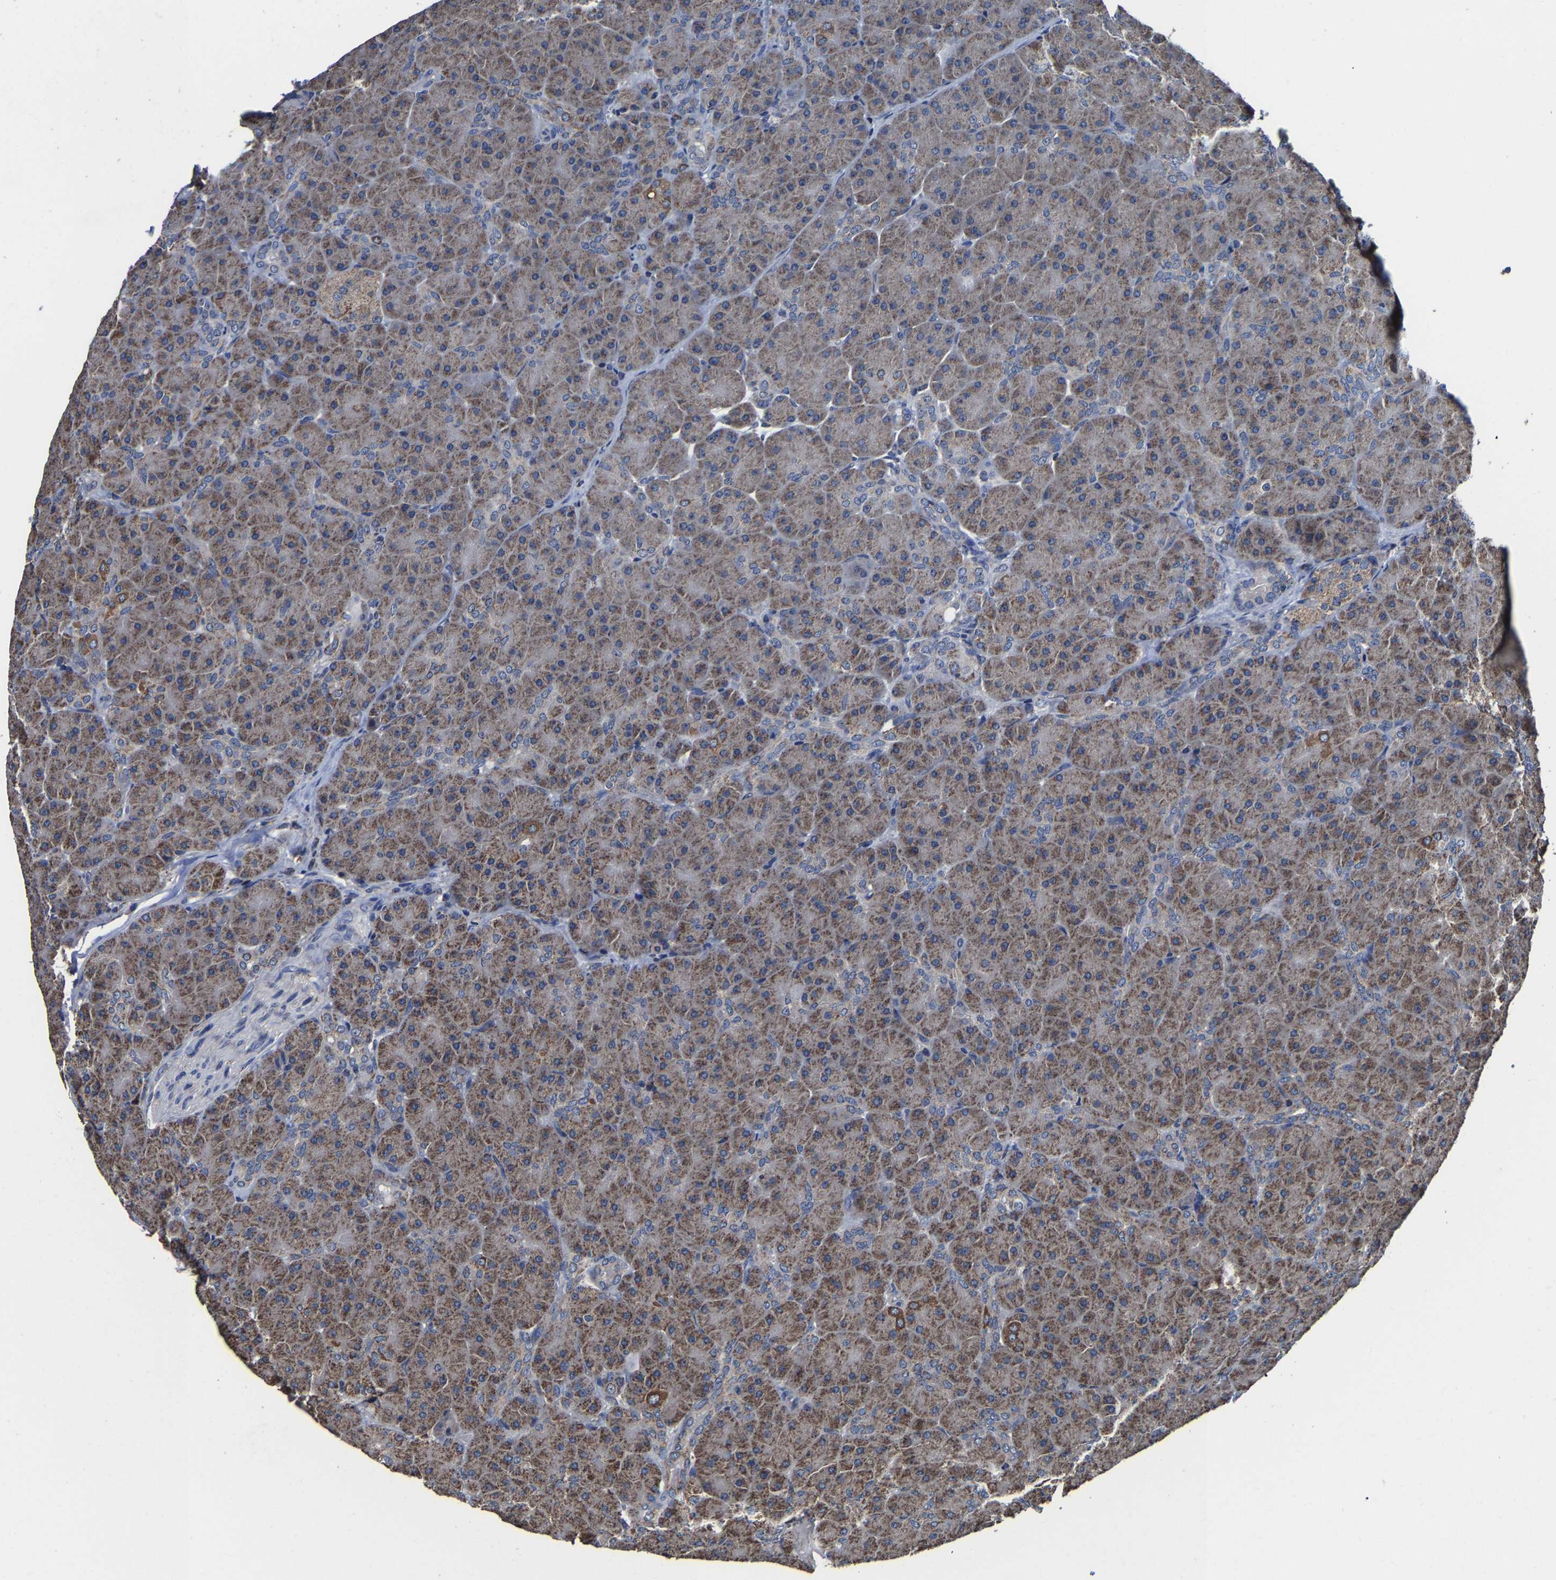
{"staining": {"intensity": "moderate", "quantity": "25%-75%", "location": "cytoplasmic/membranous"}, "tissue": "pancreas", "cell_type": "Exocrine glandular cells", "image_type": "normal", "snomed": [{"axis": "morphology", "description": "Normal tissue, NOS"}, {"axis": "topography", "description": "Pancreas"}], "caption": "Immunohistochemistry (IHC) histopathology image of normal human pancreas stained for a protein (brown), which shows medium levels of moderate cytoplasmic/membranous positivity in approximately 25%-75% of exocrine glandular cells.", "gene": "ZCCHC7", "patient": {"sex": "male", "age": 66}}